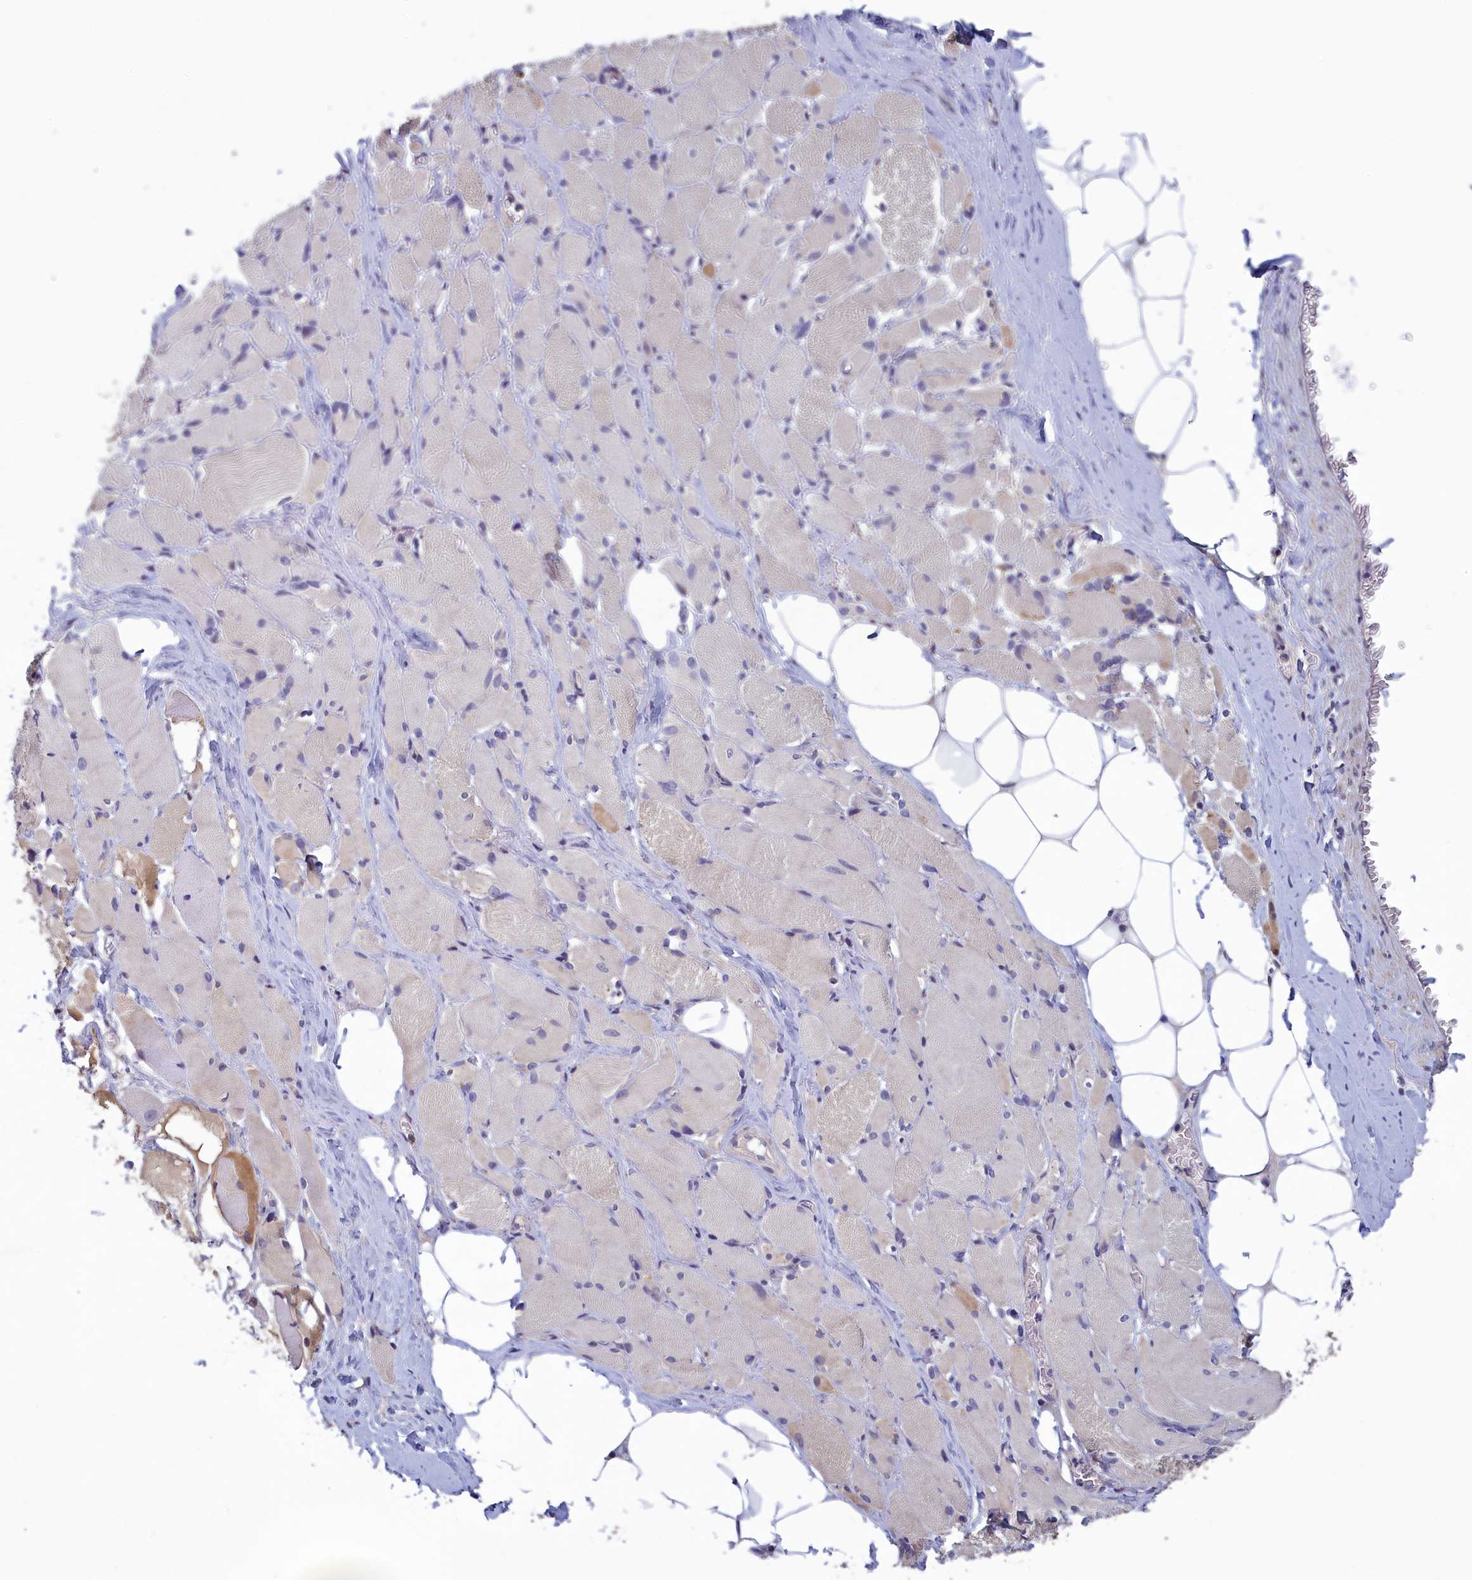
{"staining": {"intensity": "moderate", "quantity": "<25%", "location": "cytoplasmic/membranous"}, "tissue": "skeletal muscle", "cell_type": "Myocytes", "image_type": "normal", "snomed": [{"axis": "morphology", "description": "Normal tissue, NOS"}, {"axis": "morphology", "description": "Basal cell carcinoma"}, {"axis": "topography", "description": "Skeletal muscle"}], "caption": "This image displays unremarkable skeletal muscle stained with IHC to label a protein in brown. The cytoplasmic/membranous of myocytes show moderate positivity for the protein. Nuclei are counter-stained blue.", "gene": "HECA", "patient": {"sex": "female", "age": 64}}